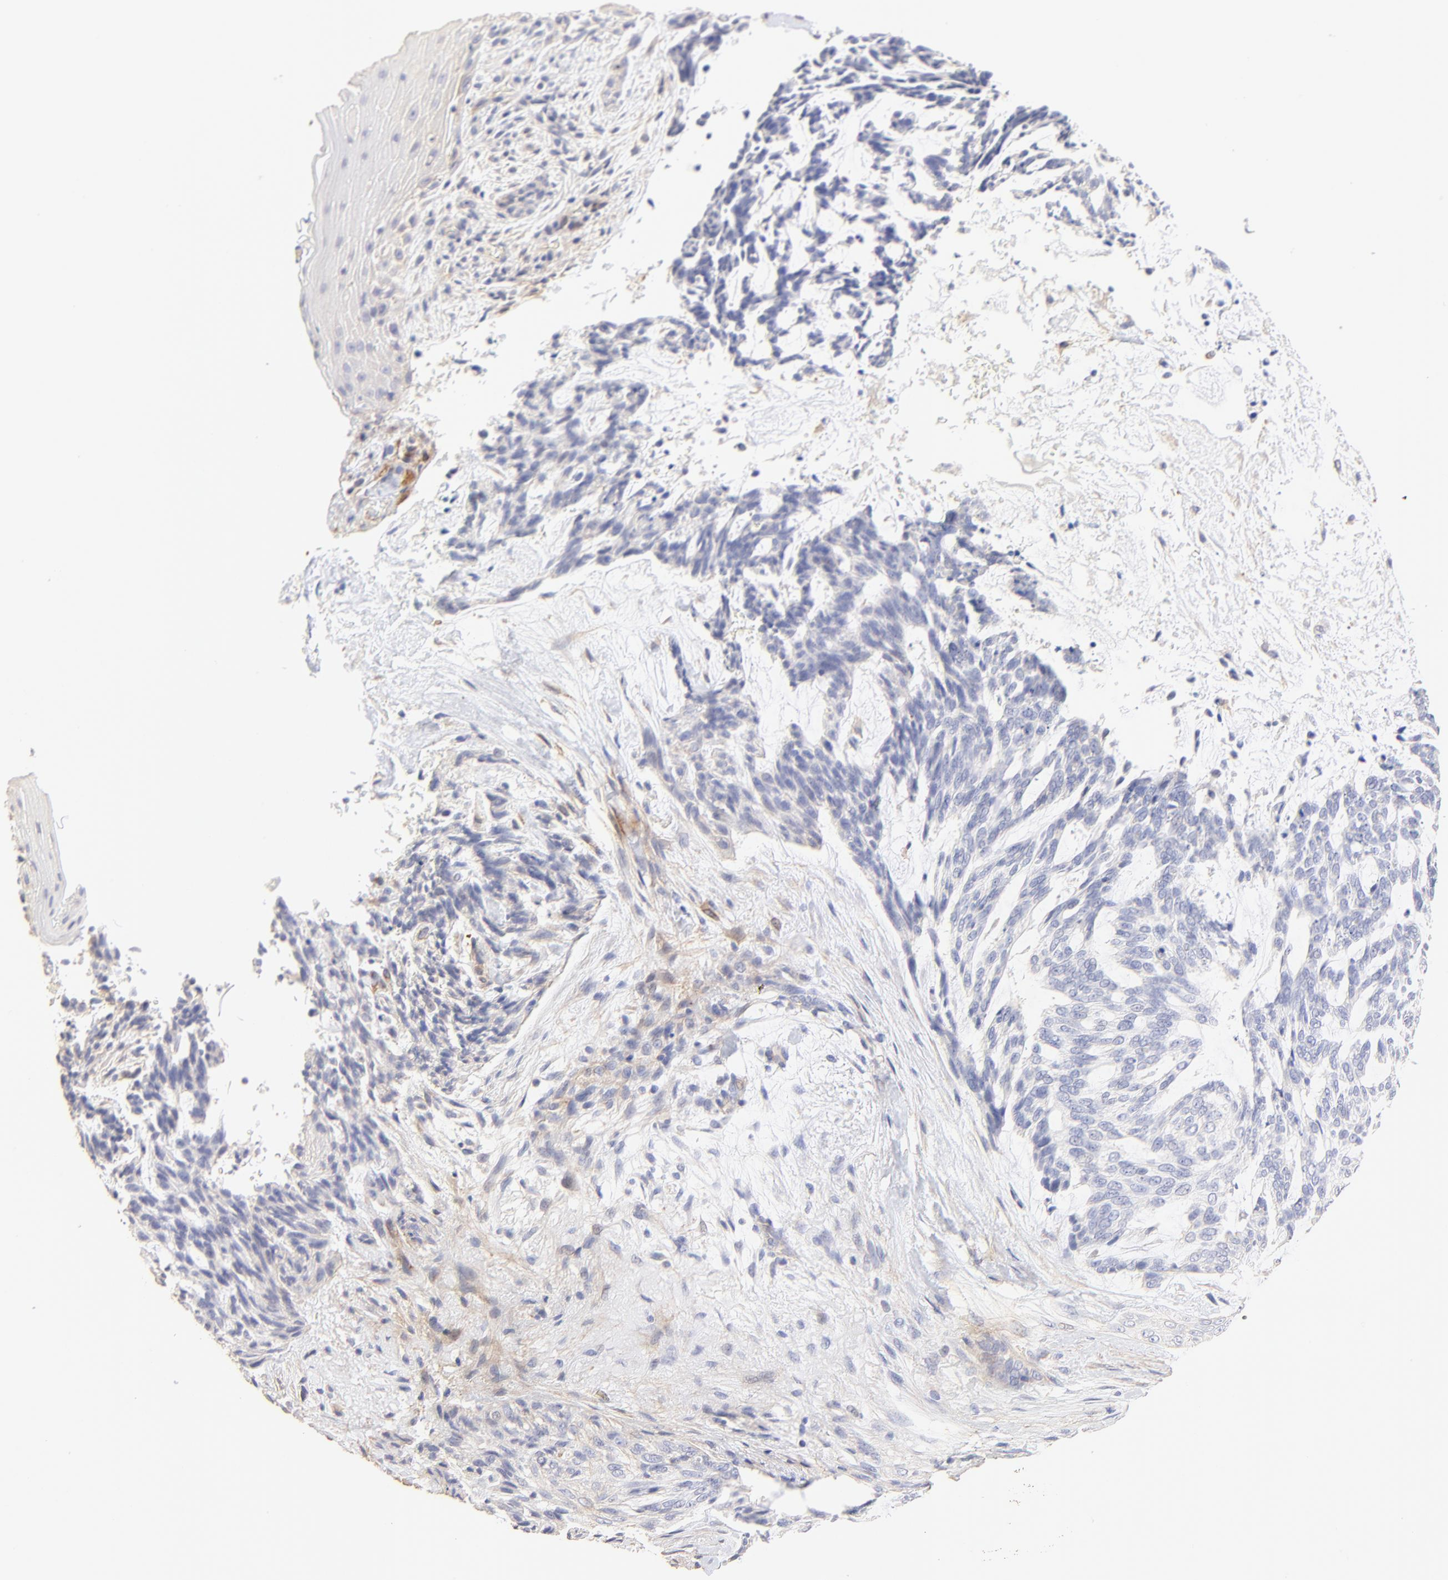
{"staining": {"intensity": "negative", "quantity": "none", "location": "none"}, "tissue": "skin cancer", "cell_type": "Tumor cells", "image_type": "cancer", "snomed": [{"axis": "morphology", "description": "Normal tissue, NOS"}, {"axis": "morphology", "description": "Basal cell carcinoma"}, {"axis": "topography", "description": "Skin"}], "caption": "The micrograph exhibits no significant expression in tumor cells of skin cancer.", "gene": "ACTRT1", "patient": {"sex": "female", "age": 71}}